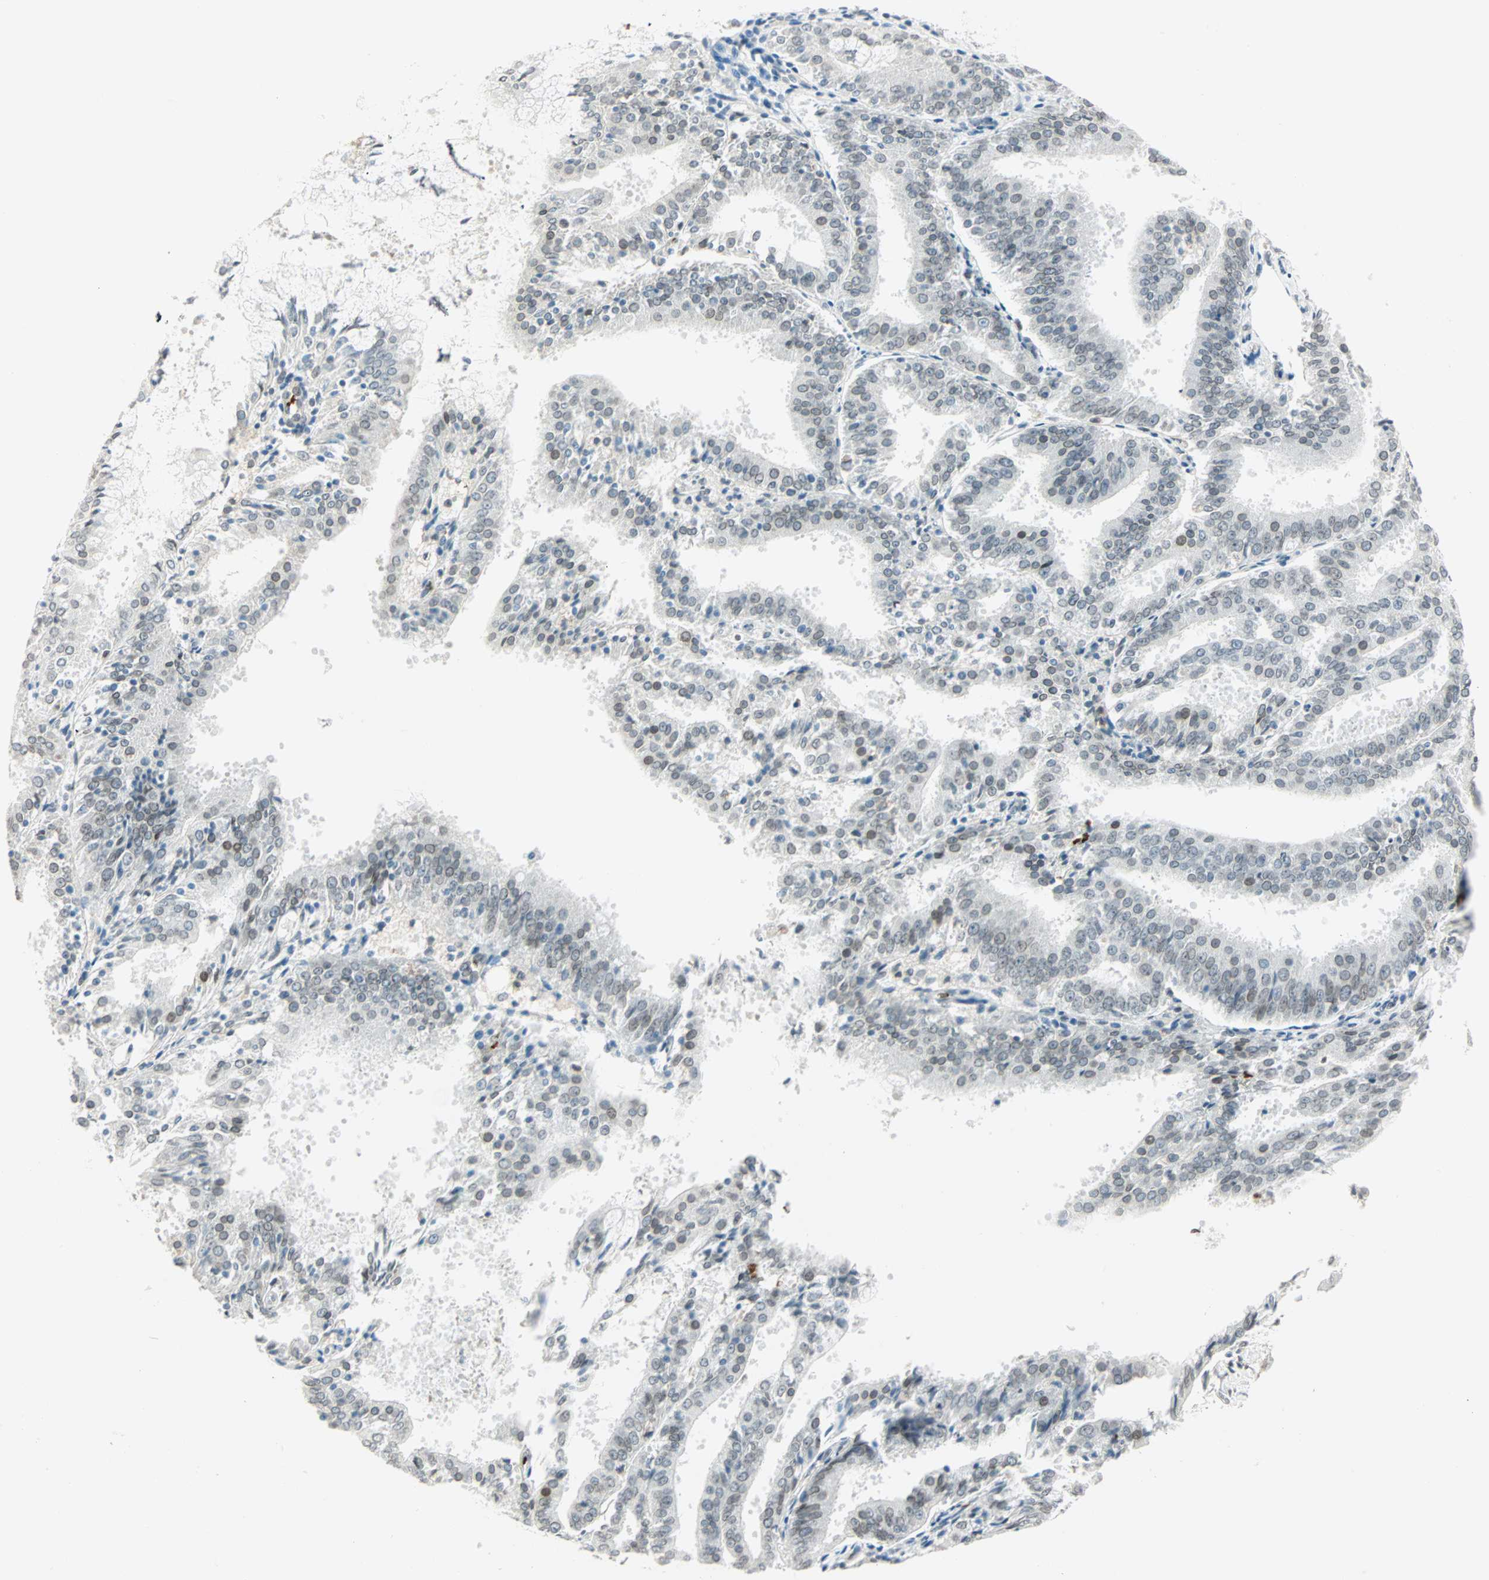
{"staining": {"intensity": "weak", "quantity": "<25%", "location": "nuclear"}, "tissue": "endometrial cancer", "cell_type": "Tumor cells", "image_type": "cancer", "snomed": [{"axis": "morphology", "description": "Adenocarcinoma, NOS"}, {"axis": "topography", "description": "Endometrium"}], "caption": "Immunohistochemistry (IHC) image of endometrial cancer stained for a protein (brown), which shows no expression in tumor cells.", "gene": "BCAN", "patient": {"sex": "female", "age": 63}}